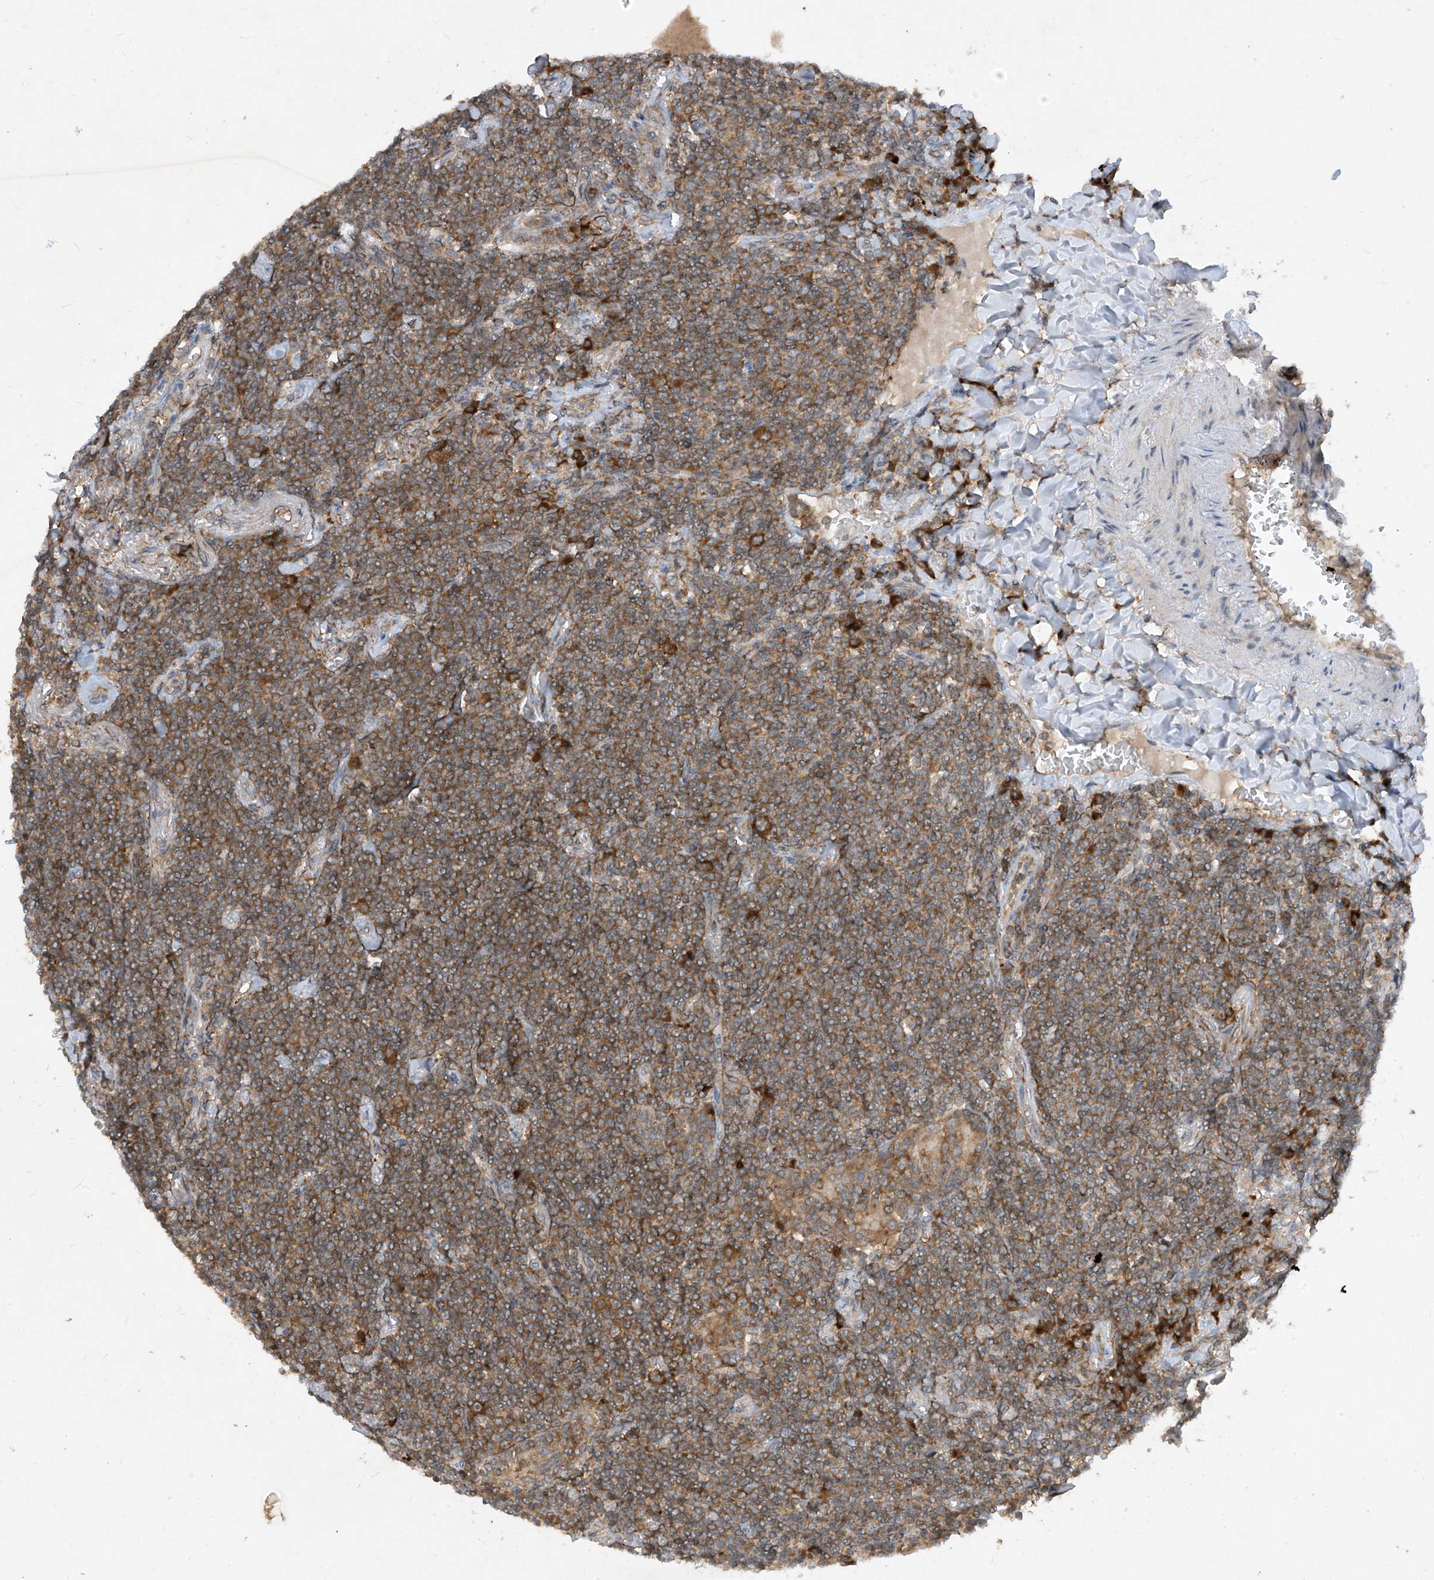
{"staining": {"intensity": "weak", "quantity": ">75%", "location": "cytoplasmic/membranous"}, "tissue": "lymphoma", "cell_type": "Tumor cells", "image_type": "cancer", "snomed": [{"axis": "morphology", "description": "Malignant lymphoma, non-Hodgkin's type, Low grade"}, {"axis": "topography", "description": "Lung"}], "caption": "IHC staining of malignant lymphoma, non-Hodgkin's type (low-grade), which shows low levels of weak cytoplasmic/membranous staining in about >75% of tumor cells indicating weak cytoplasmic/membranous protein staining. The staining was performed using DAB (3,3'-diaminobenzidine) (brown) for protein detection and nuclei were counterstained in hematoxylin (blue).", "gene": "RPL34", "patient": {"sex": "female", "age": 71}}